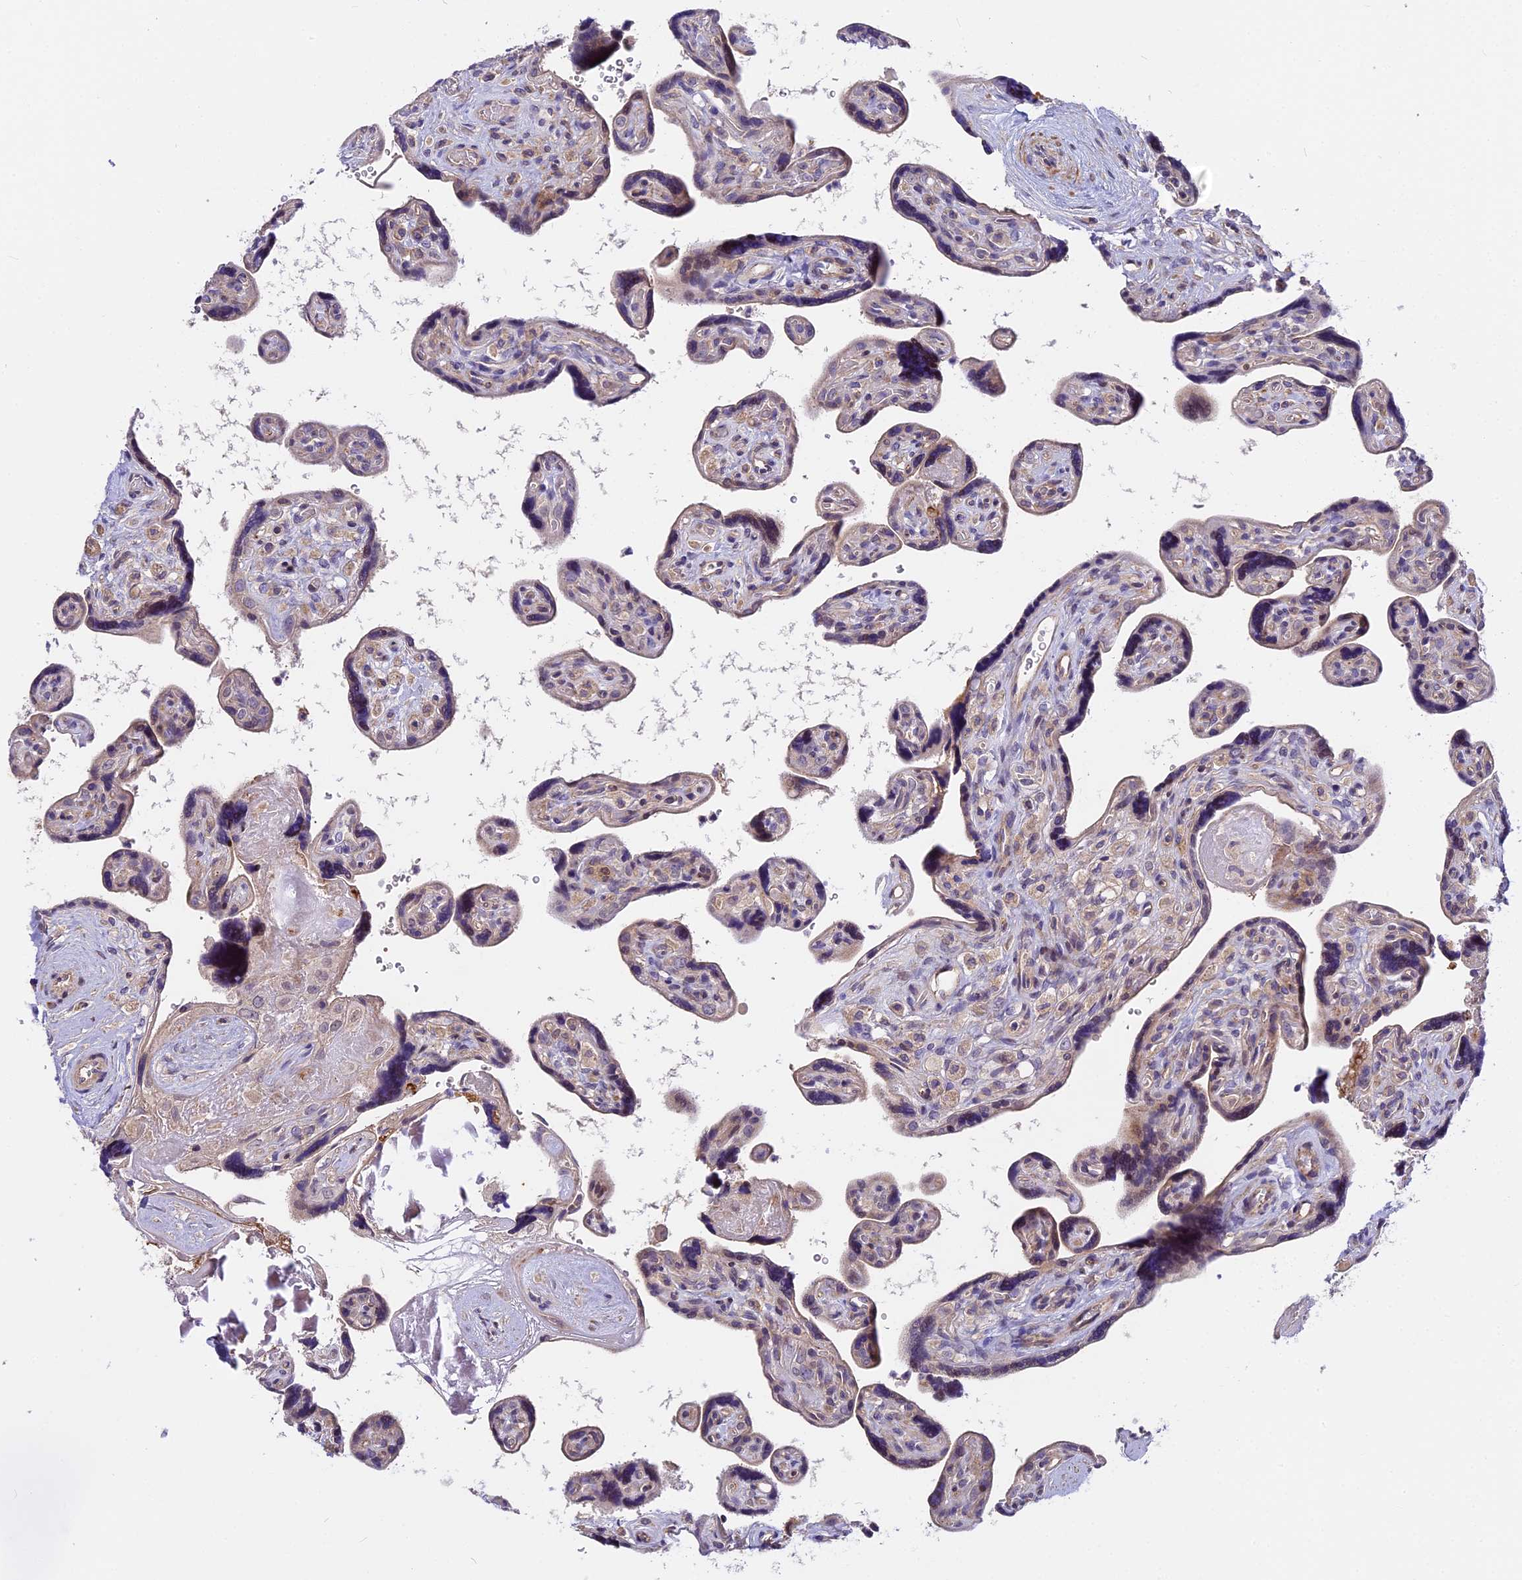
{"staining": {"intensity": "negative", "quantity": "none", "location": "none"}, "tissue": "placenta", "cell_type": "Trophoblastic cells", "image_type": "normal", "snomed": [{"axis": "morphology", "description": "Normal tissue, NOS"}, {"axis": "topography", "description": "Placenta"}], "caption": "Human placenta stained for a protein using immunohistochemistry displays no expression in trophoblastic cells.", "gene": "FAM98C", "patient": {"sex": "female", "age": 39}}